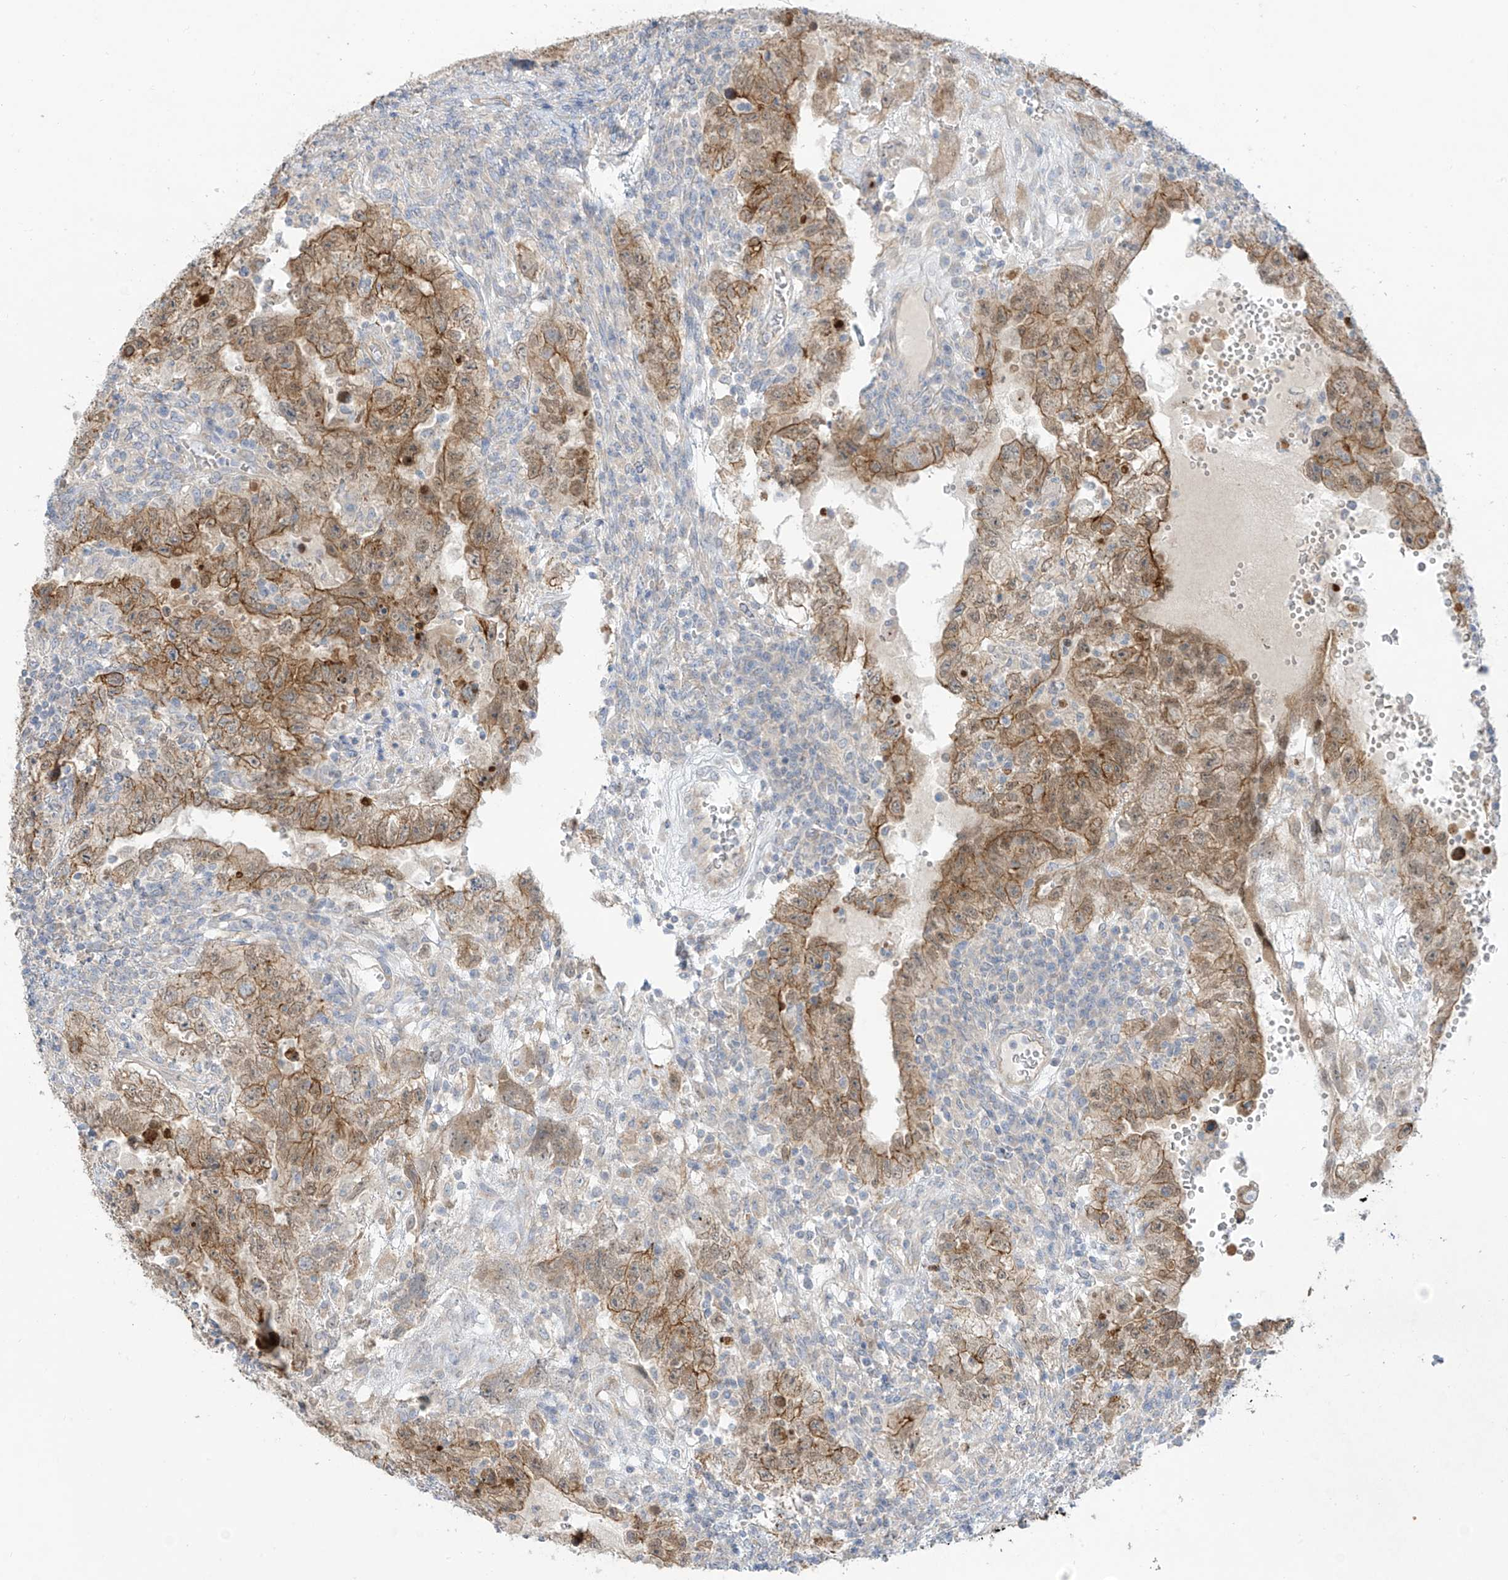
{"staining": {"intensity": "moderate", "quantity": ">75%", "location": "cytoplasmic/membranous"}, "tissue": "testis cancer", "cell_type": "Tumor cells", "image_type": "cancer", "snomed": [{"axis": "morphology", "description": "Carcinoma, Embryonal, NOS"}, {"axis": "topography", "description": "Testis"}], "caption": "Testis embryonal carcinoma stained for a protein demonstrates moderate cytoplasmic/membranous positivity in tumor cells.", "gene": "EIPR1", "patient": {"sex": "male", "age": 26}}